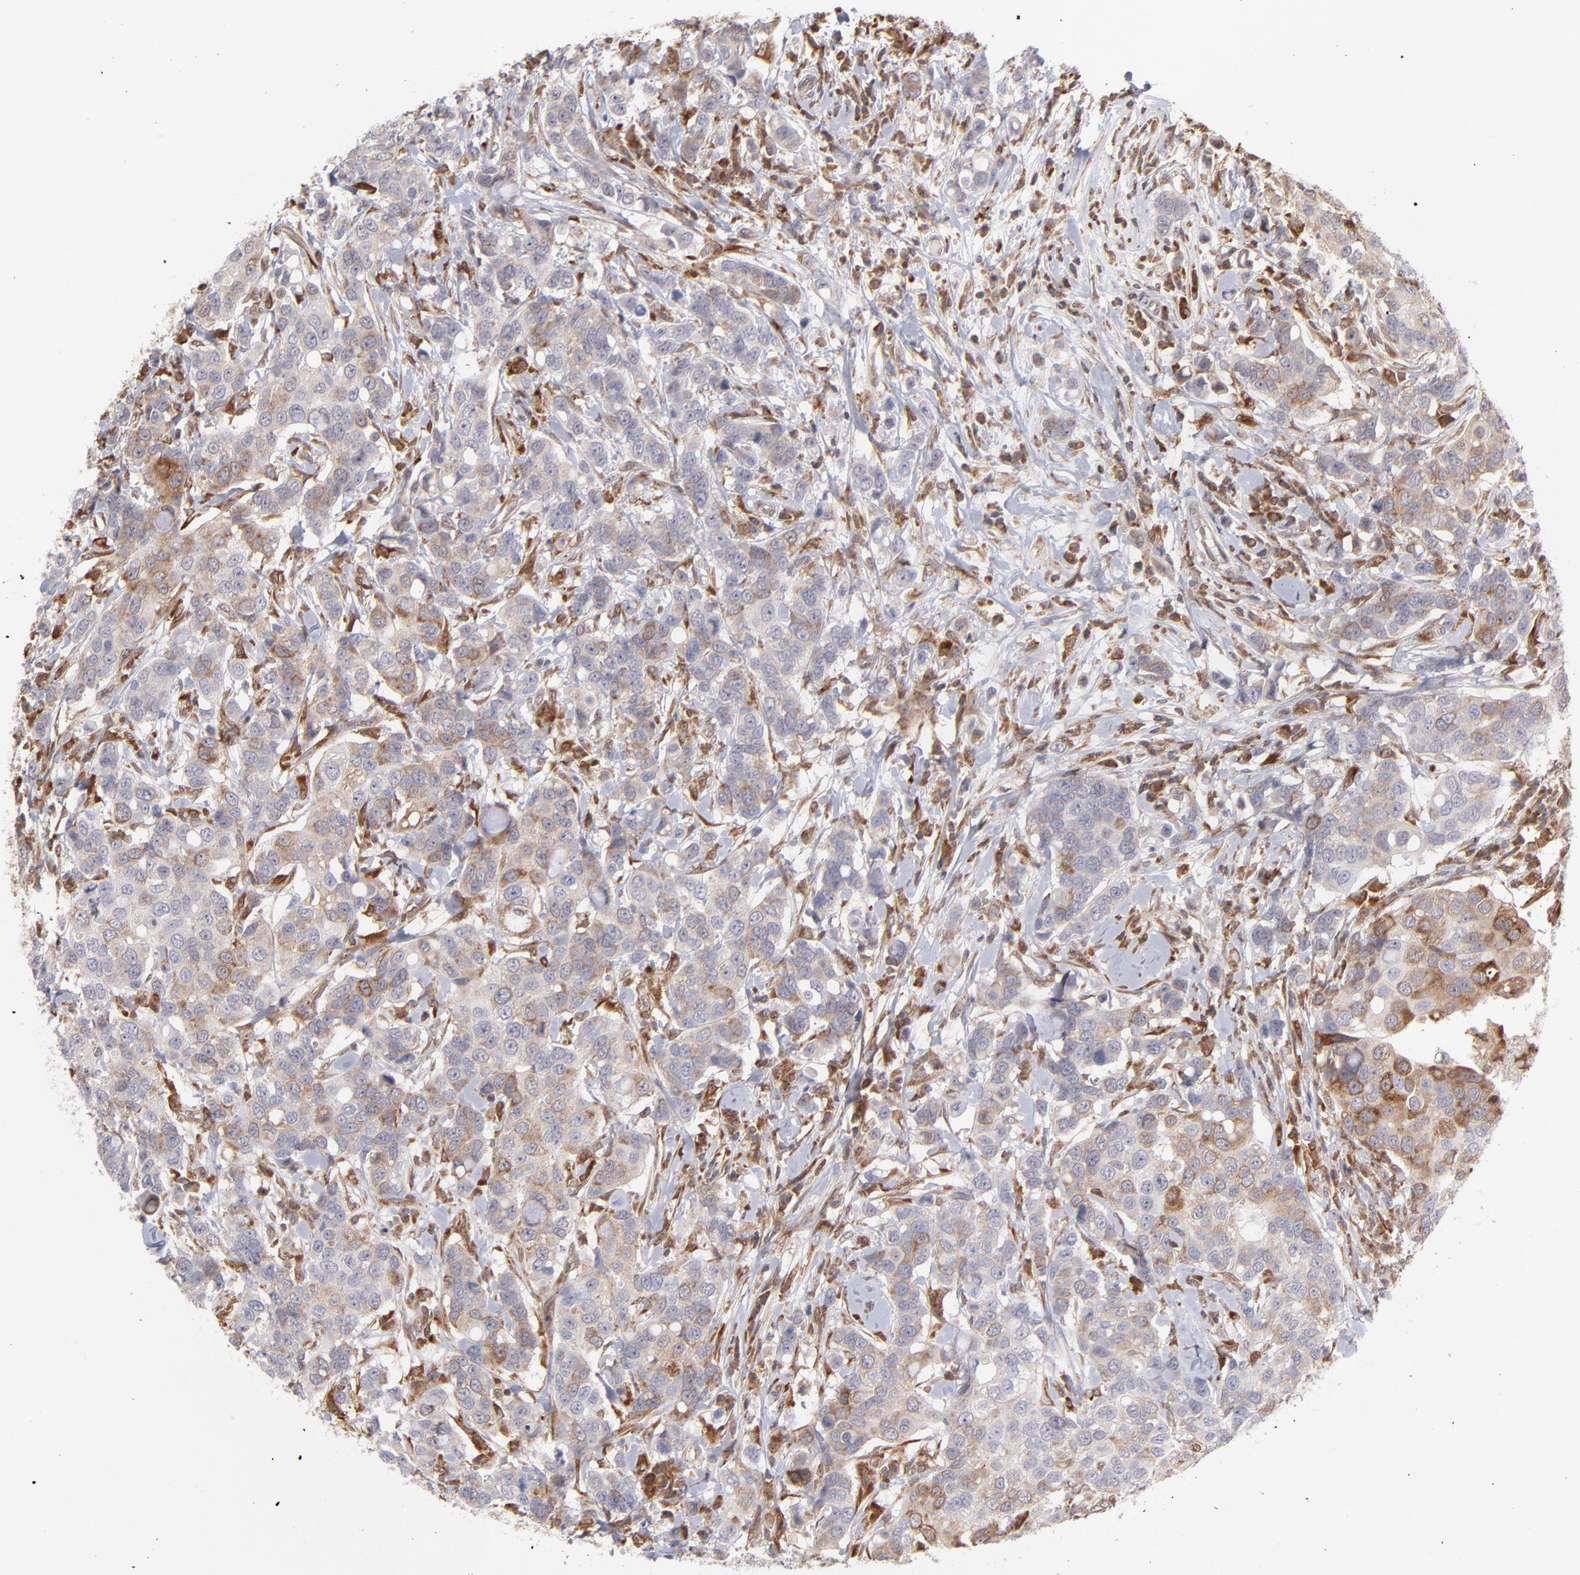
{"staining": {"intensity": "negative", "quantity": "none", "location": "none"}, "tissue": "breast cancer", "cell_type": "Tumor cells", "image_type": "cancer", "snomed": [{"axis": "morphology", "description": "Duct carcinoma"}, {"axis": "topography", "description": "Breast"}], "caption": "Immunohistochemistry photomicrograph of neoplastic tissue: human breast cancer (intraductal carcinoma) stained with DAB (3,3'-diaminobenzidine) shows no significant protein staining in tumor cells.", "gene": "OAS1", "patient": {"sex": "female", "age": 27}}